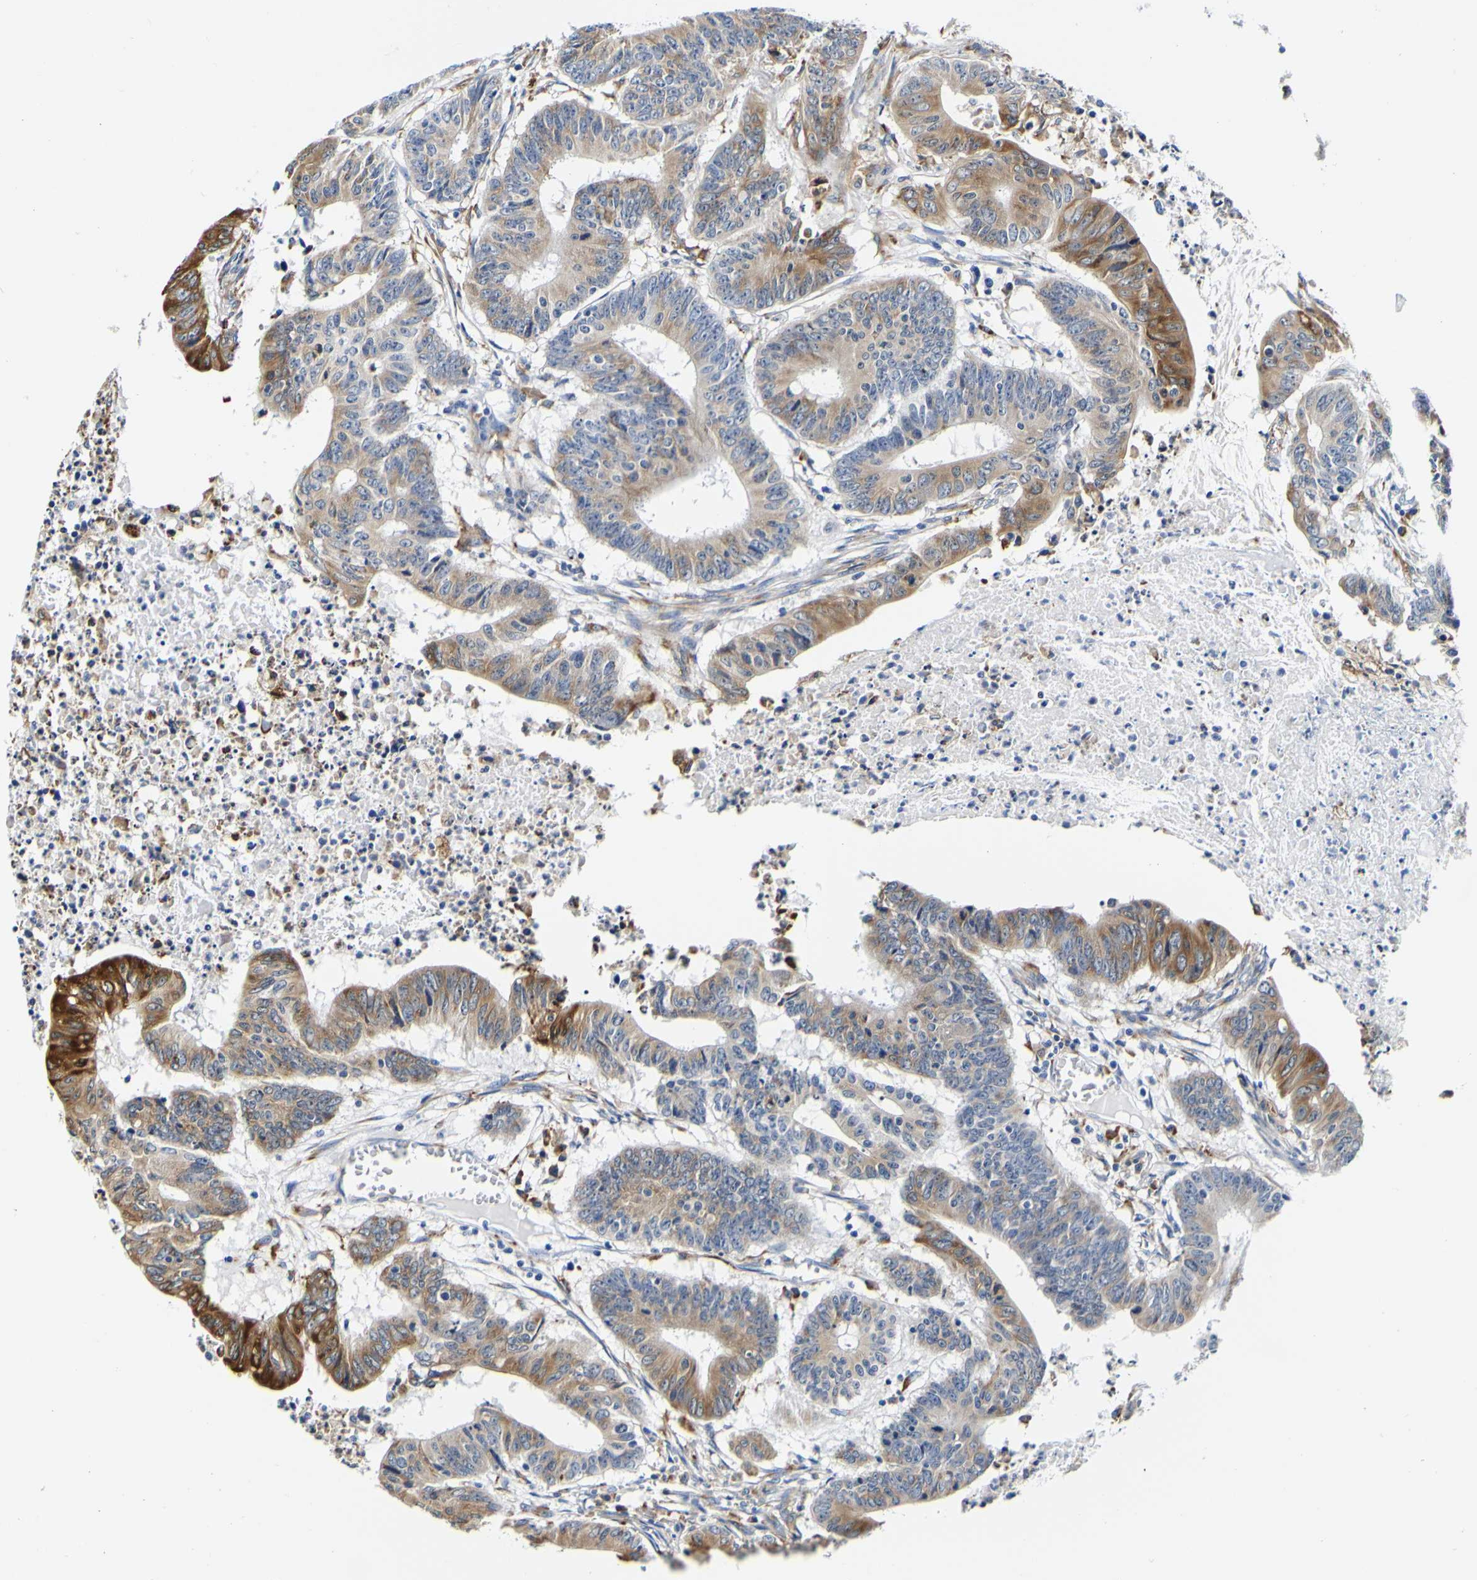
{"staining": {"intensity": "moderate", "quantity": "<25%", "location": "cytoplasmic/membranous"}, "tissue": "colorectal cancer", "cell_type": "Tumor cells", "image_type": "cancer", "snomed": [{"axis": "morphology", "description": "Adenocarcinoma, NOS"}, {"axis": "topography", "description": "Colon"}], "caption": "Protein staining of colorectal adenocarcinoma tissue exhibits moderate cytoplasmic/membranous staining in approximately <25% of tumor cells. Nuclei are stained in blue.", "gene": "P4HB", "patient": {"sex": "male", "age": 45}}